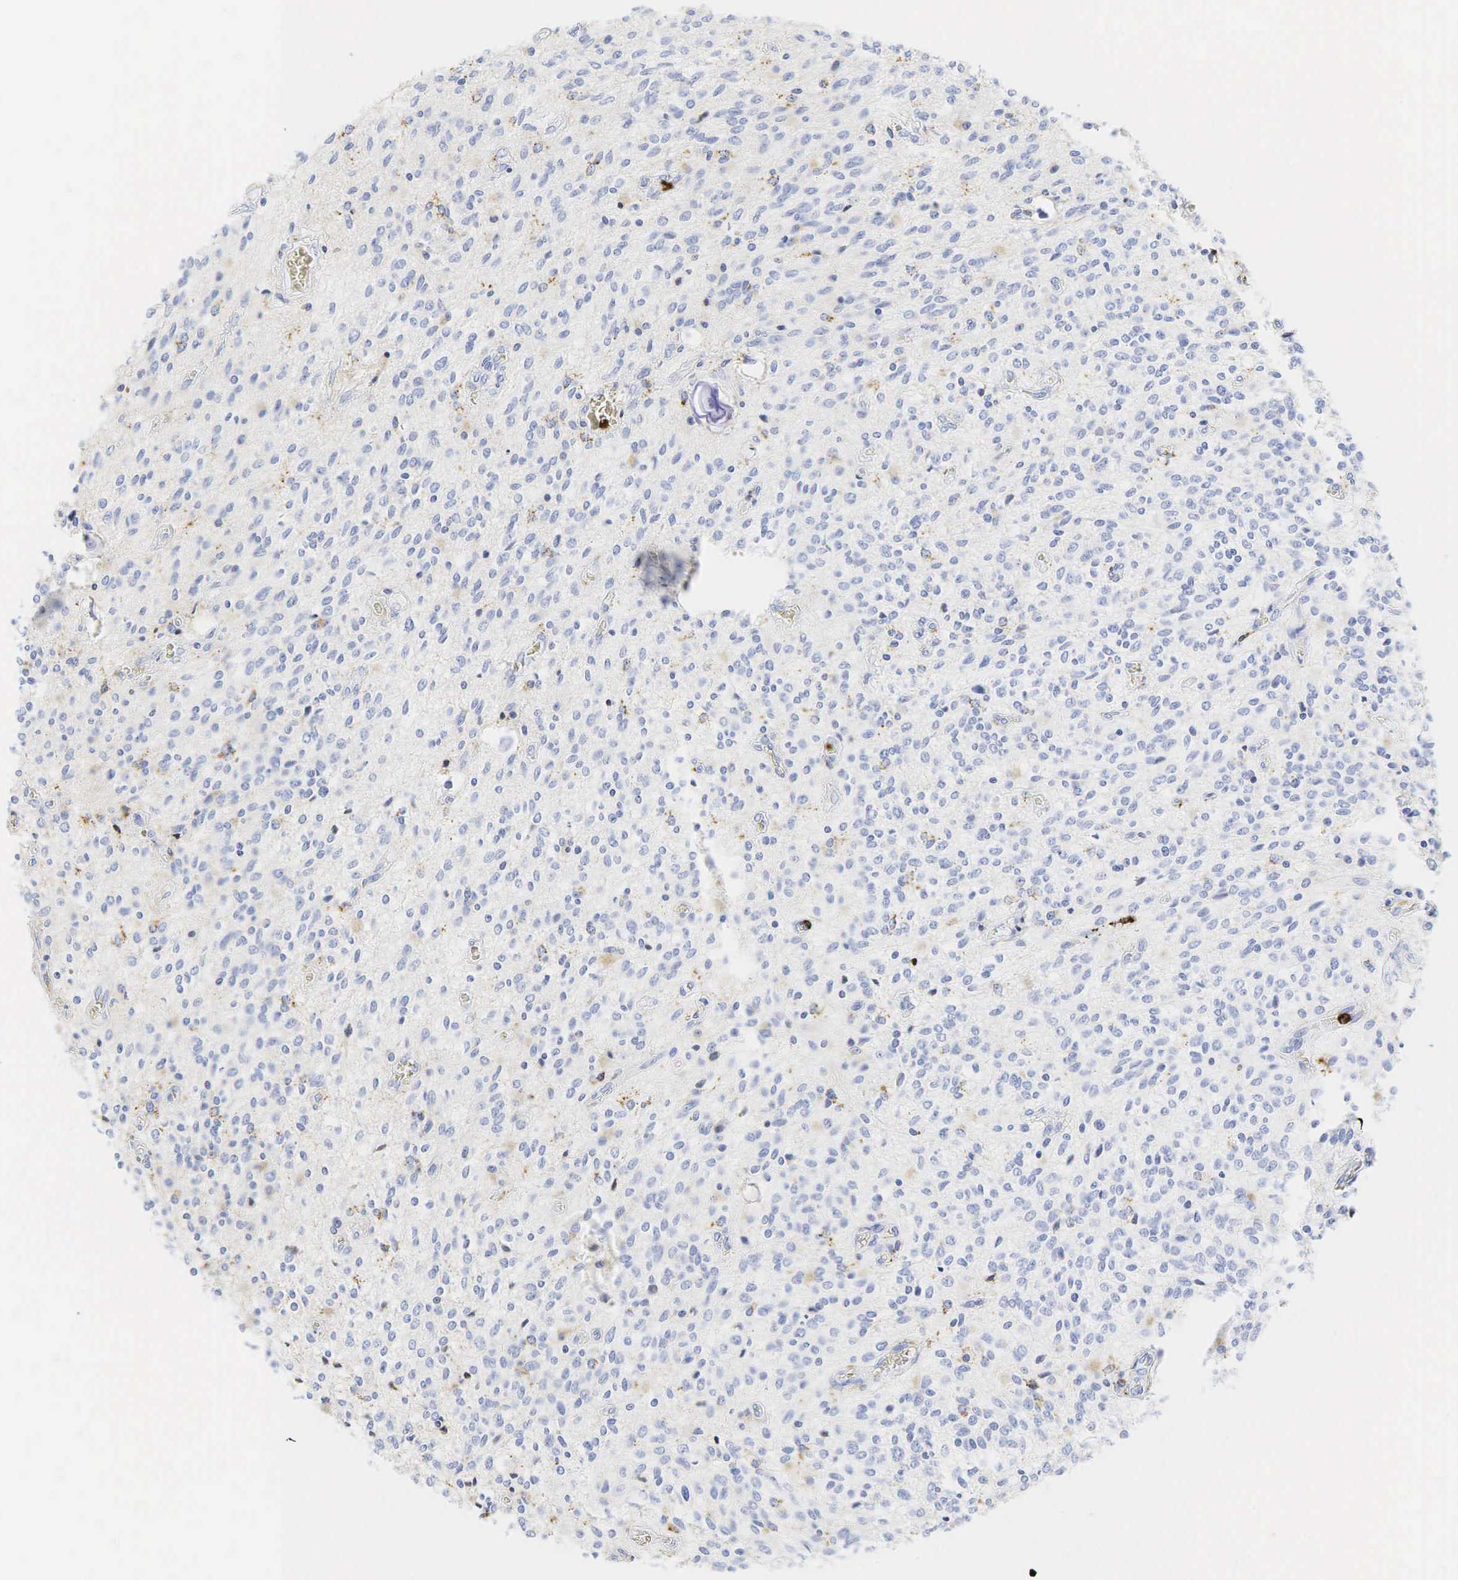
{"staining": {"intensity": "negative", "quantity": "none", "location": "none"}, "tissue": "glioma", "cell_type": "Tumor cells", "image_type": "cancer", "snomed": [{"axis": "morphology", "description": "Glioma, malignant, Low grade"}, {"axis": "topography", "description": "Brain"}], "caption": "Human low-grade glioma (malignant) stained for a protein using IHC shows no expression in tumor cells.", "gene": "LYZ", "patient": {"sex": "female", "age": 15}}